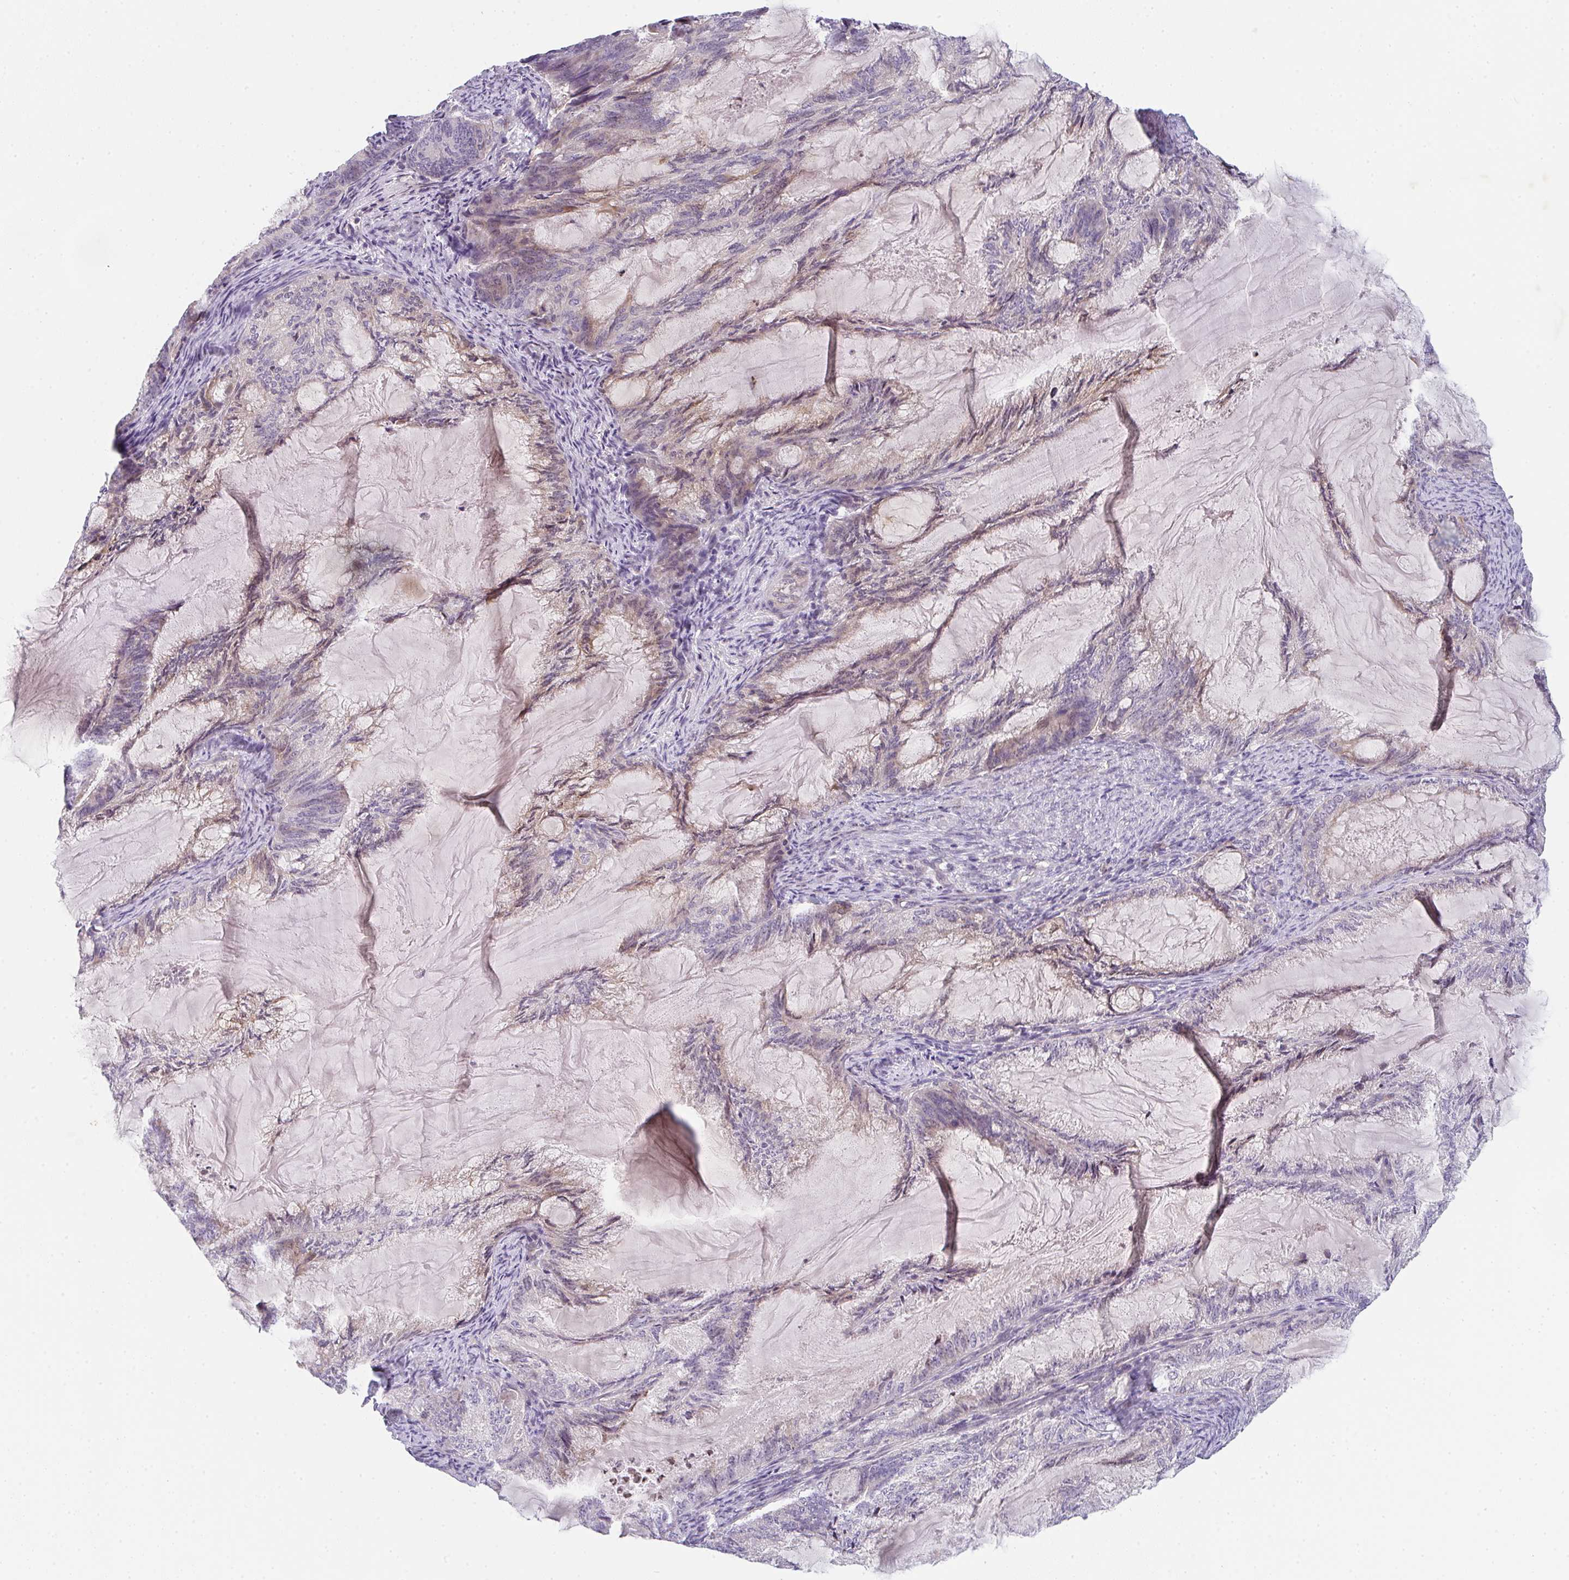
{"staining": {"intensity": "weak", "quantity": "25%-75%", "location": "cytoplasmic/membranous"}, "tissue": "endometrial cancer", "cell_type": "Tumor cells", "image_type": "cancer", "snomed": [{"axis": "morphology", "description": "Adenocarcinoma, NOS"}, {"axis": "topography", "description": "Endometrium"}], "caption": "Protein positivity by immunohistochemistry (IHC) exhibits weak cytoplasmic/membranous positivity in about 25%-75% of tumor cells in endometrial cancer (adenocarcinoma). (DAB IHC with brightfield microscopy, high magnification).", "gene": "TNFRSF10A", "patient": {"sex": "female", "age": 86}}